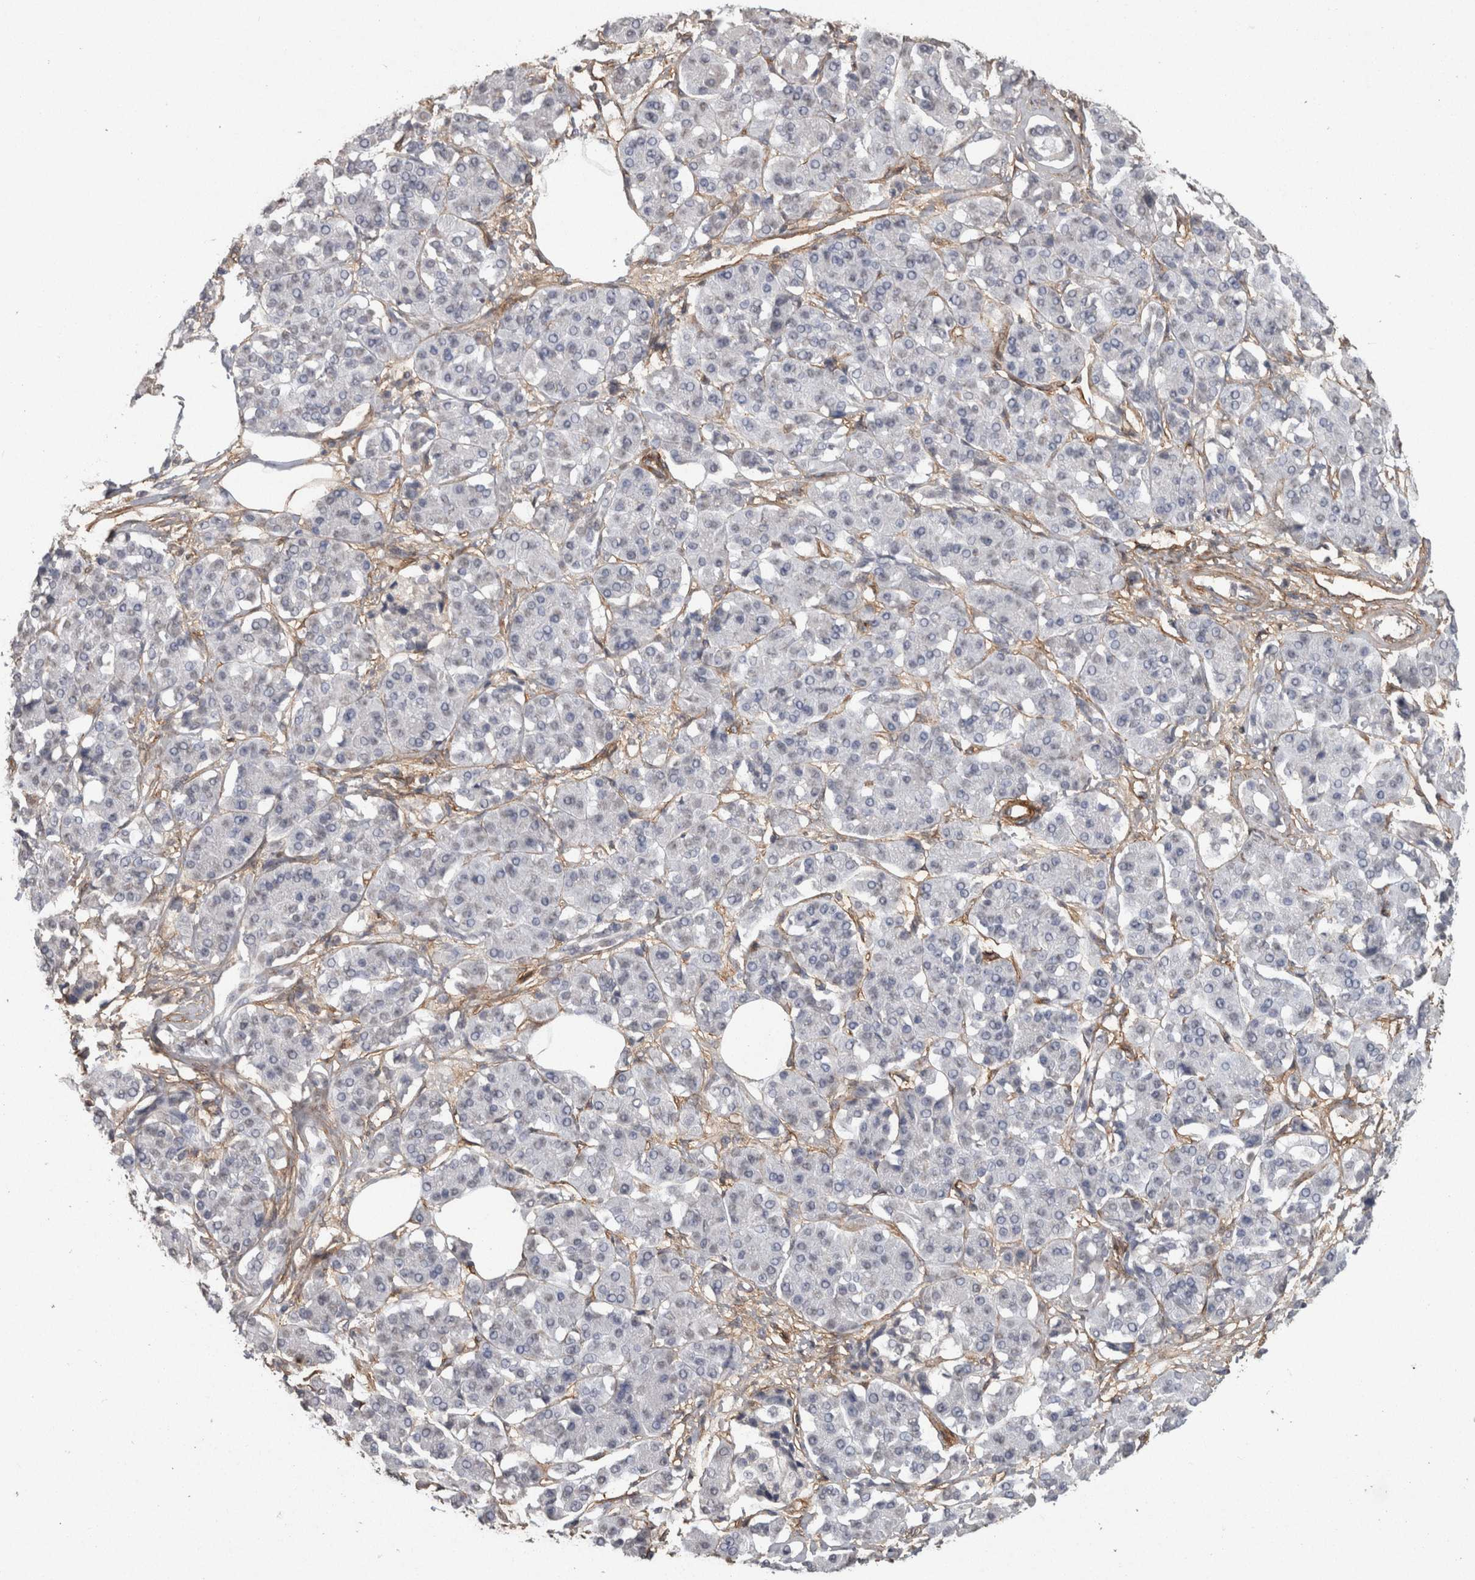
{"staining": {"intensity": "negative", "quantity": "none", "location": "none"}, "tissue": "pancreatic cancer", "cell_type": "Tumor cells", "image_type": "cancer", "snomed": [{"axis": "morphology", "description": "Adenocarcinoma, NOS"}, {"axis": "topography", "description": "Pancreas"}], "caption": "Immunohistochemical staining of pancreatic cancer (adenocarcinoma) exhibits no significant positivity in tumor cells.", "gene": "RECK", "patient": {"sex": "female", "age": 56}}